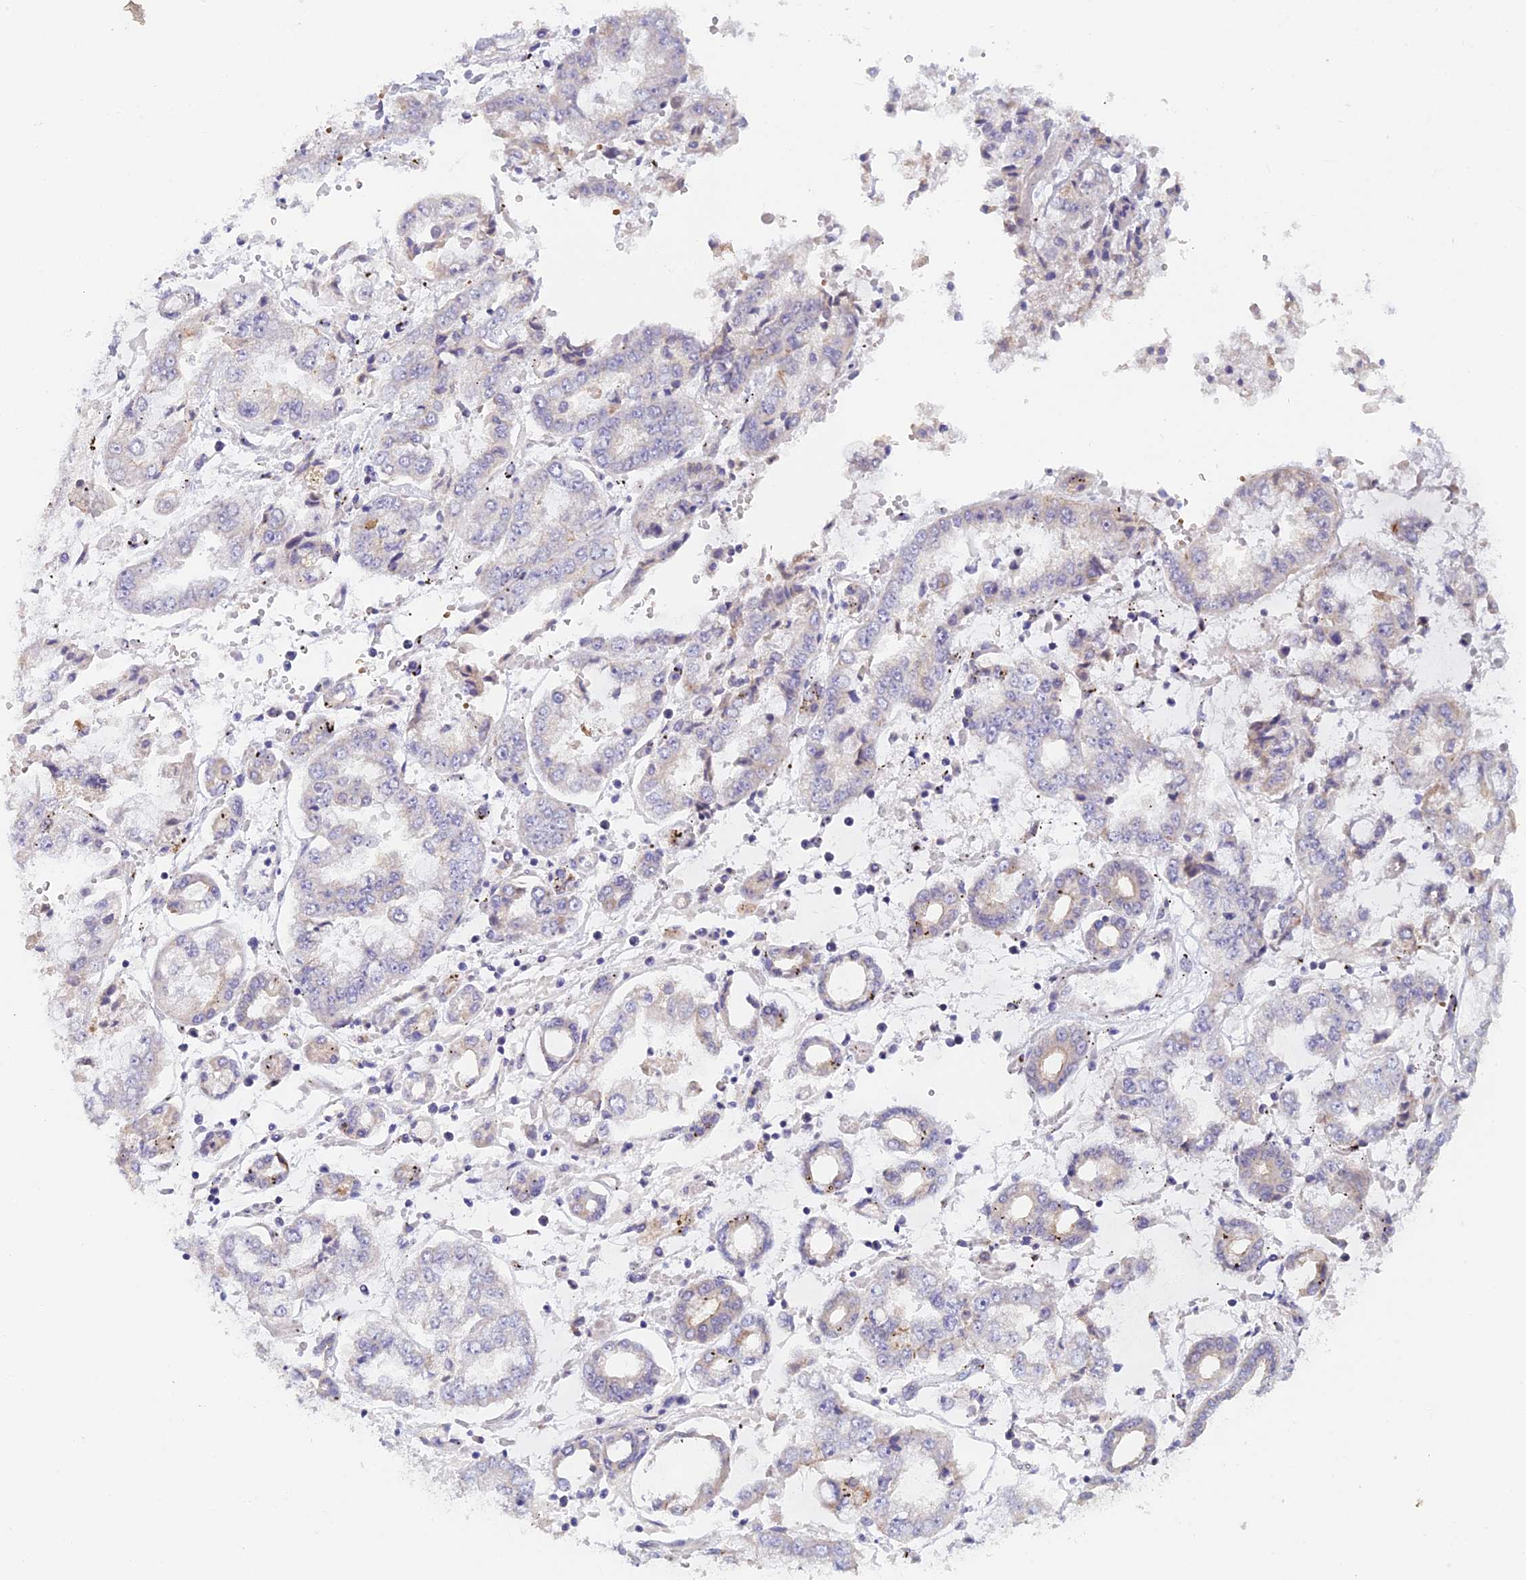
{"staining": {"intensity": "negative", "quantity": "none", "location": "none"}, "tissue": "stomach cancer", "cell_type": "Tumor cells", "image_type": "cancer", "snomed": [{"axis": "morphology", "description": "Adenocarcinoma, NOS"}, {"axis": "topography", "description": "Stomach"}], "caption": "Tumor cells show no significant expression in stomach cancer.", "gene": "GIPC1", "patient": {"sex": "male", "age": 76}}